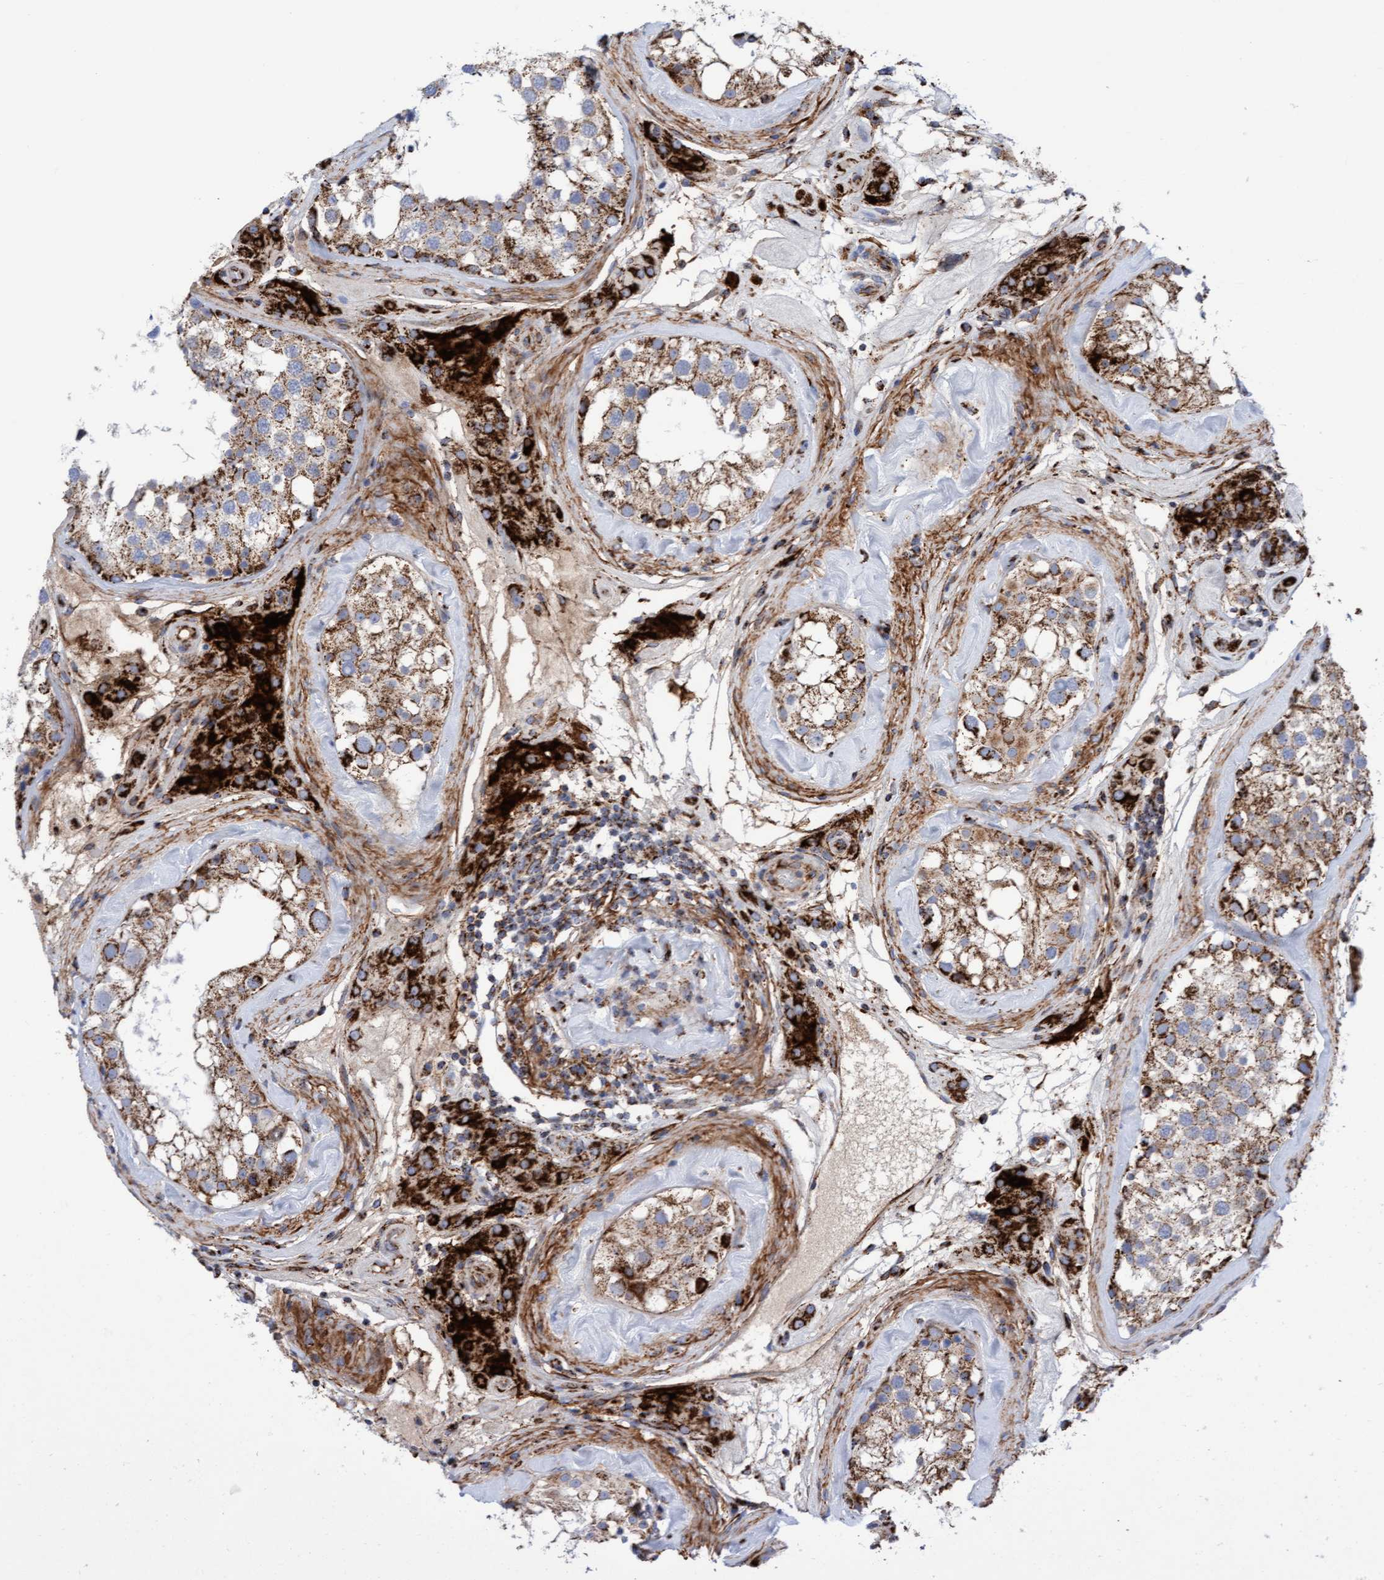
{"staining": {"intensity": "moderate", "quantity": ">75%", "location": "cytoplasmic/membranous"}, "tissue": "testis", "cell_type": "Cells in seminiferous ducts", "image_type": "normal", "snomed": [{"axis": "morphology", "description": "Normal tissue, NOS"}, {"axis": "topography", "description": "Testis"}], "caption": "Moderate cytoplasmic/membranous protein positivity is identified in approximately >75% of cells in seminiferous ducts in testis.", "gene": "GGTA1", "patient": {"sex": "male", "age": 46}}